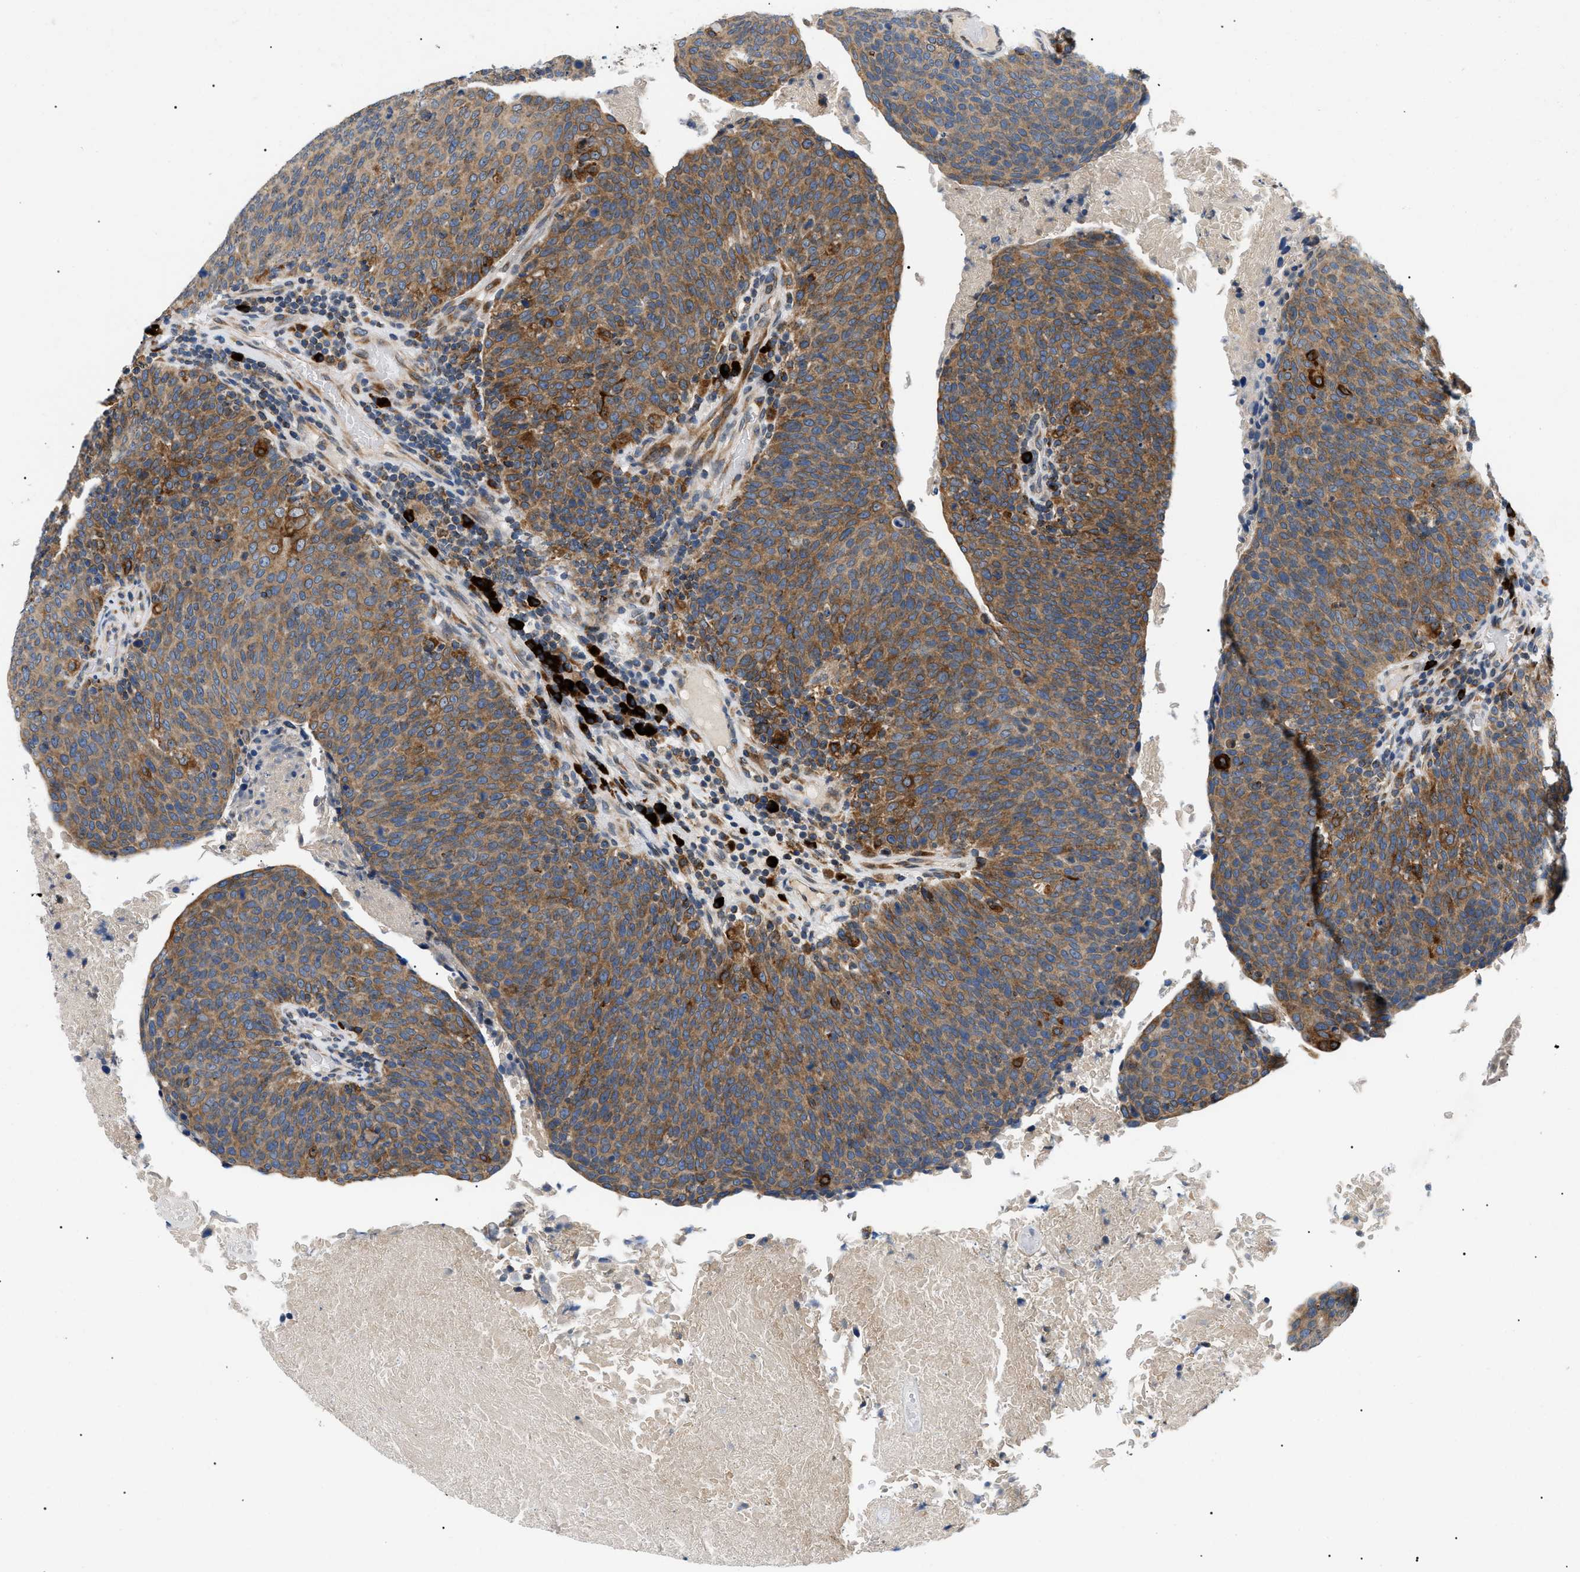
{"staining": {"intensity": "moderate", "quantity": ">75%", "location": "cytoplasmic/membranous"}, "tissue": "head and neck cancer", "cell_type": "Tumor cells", "image_type": "cancer", "snomed": [{"axis": "morphology", "description": "Squamous cell carcinoma, NOS"}, {"axis": "morphology", "description": "Squamous cell carcinoma, metastatic, NOS"}, {"axis": "topography", "description": "Lymph node"}, {"axis": "topography", "description": "Head-Neck"}], "caption": "Immunohistochemical staining of human head and neck cancer reveals medium levels of moderate cytoplasmic/membranous protein staining in approximately >75% of tumor cells.", "gene": "DERL1", "patient": {"sex": "male", "age": 62}}